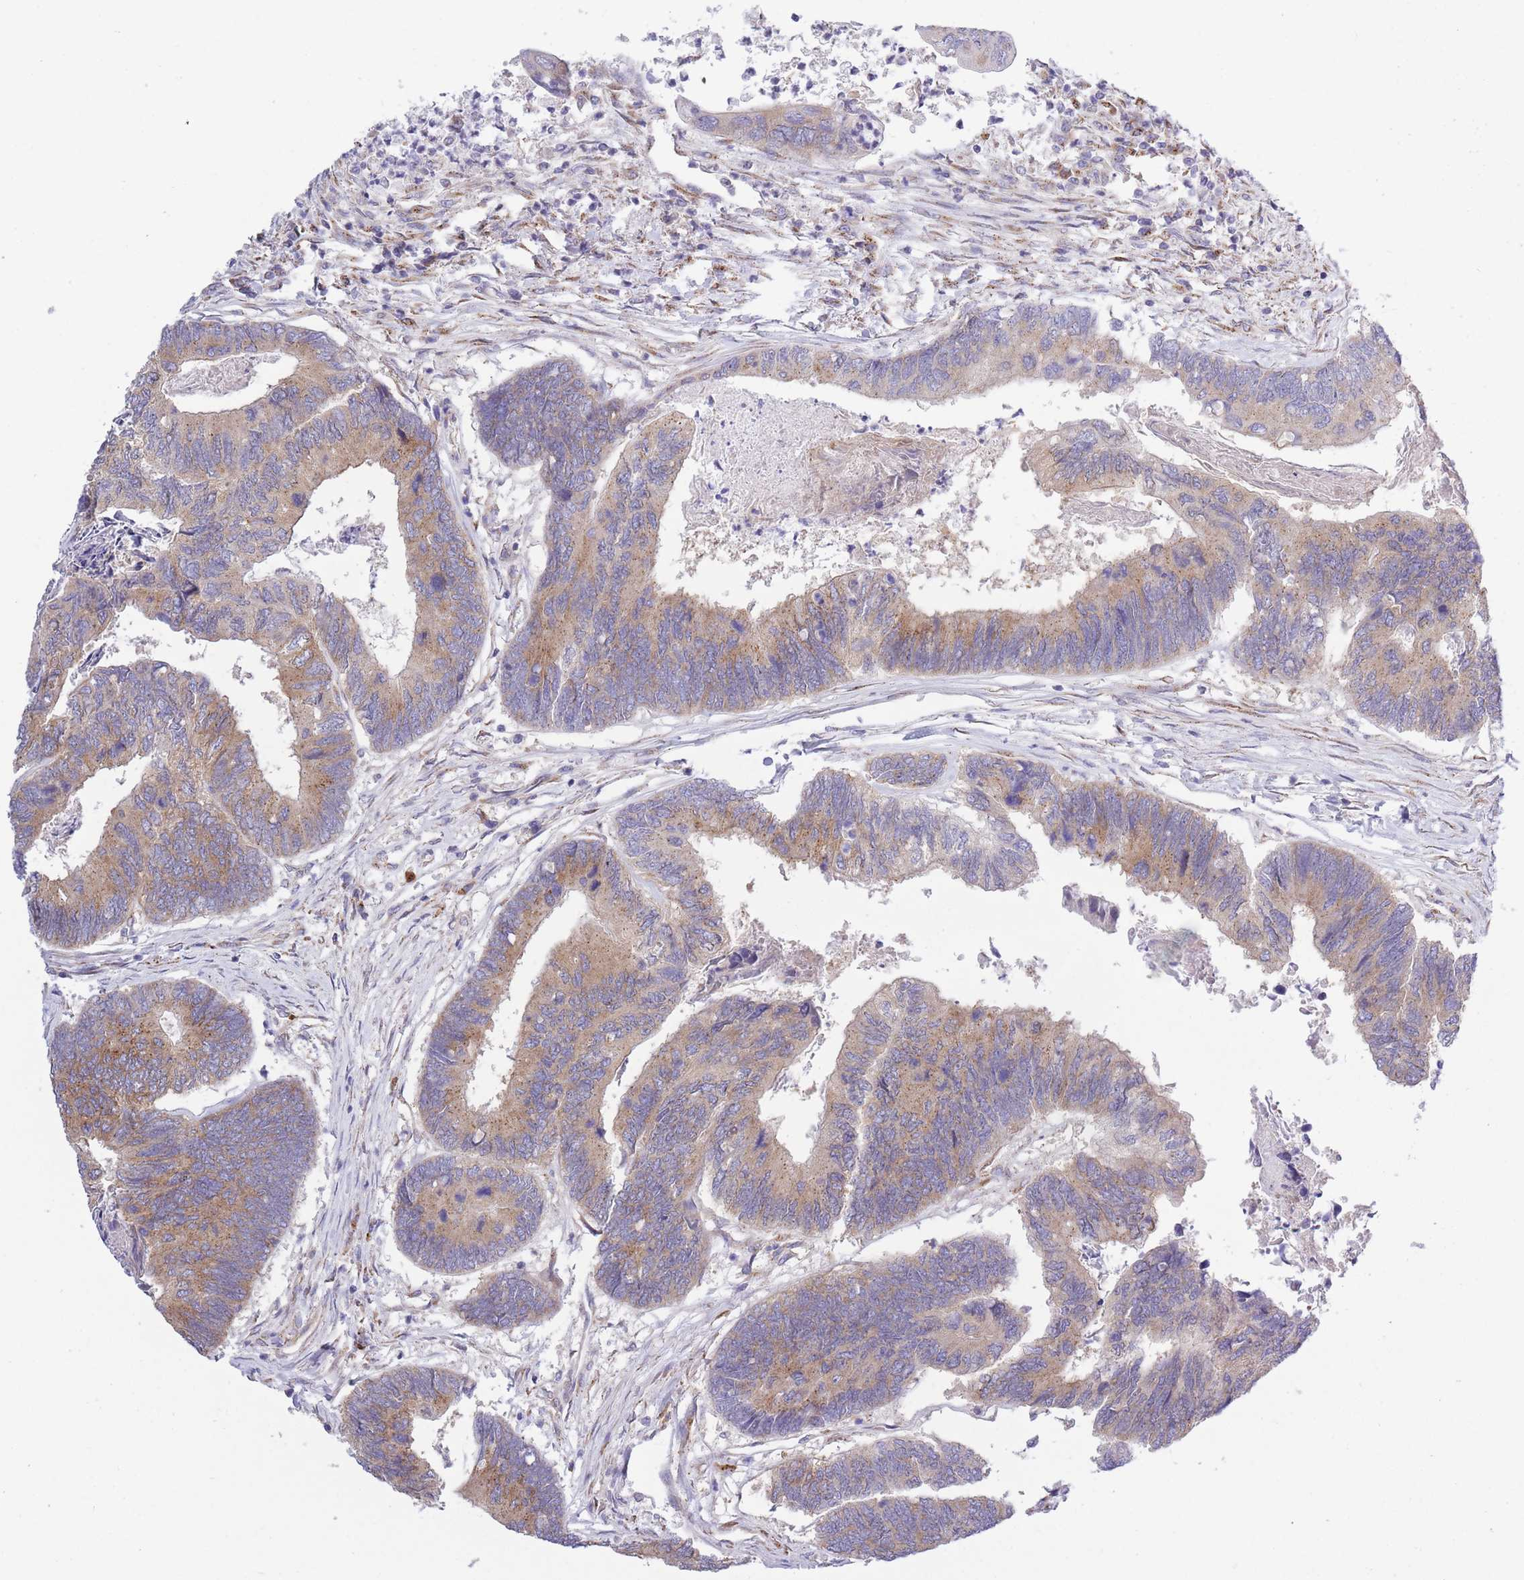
{"staining": {"intensity": "moderate", "quantity": ">75%", "location": "cytoplasmic/membranous"}, "tissue": "colorectal cancer", "cell_type": "Tumor cells", "image_type": "cancer", "snomed": [{"axis": "morphology", "description": "Adenocarcinoma, NOS"}, {"axis": "topography", "description": "Colon"}], "caption": "IHC of colorectal adenocarcinoma shows medium levels of moderate cytoplasmic/membranous staining in approximately >75% of tumor cells.", "gene": "COPG2", "patient": {"sex": "female", "age": 67}}